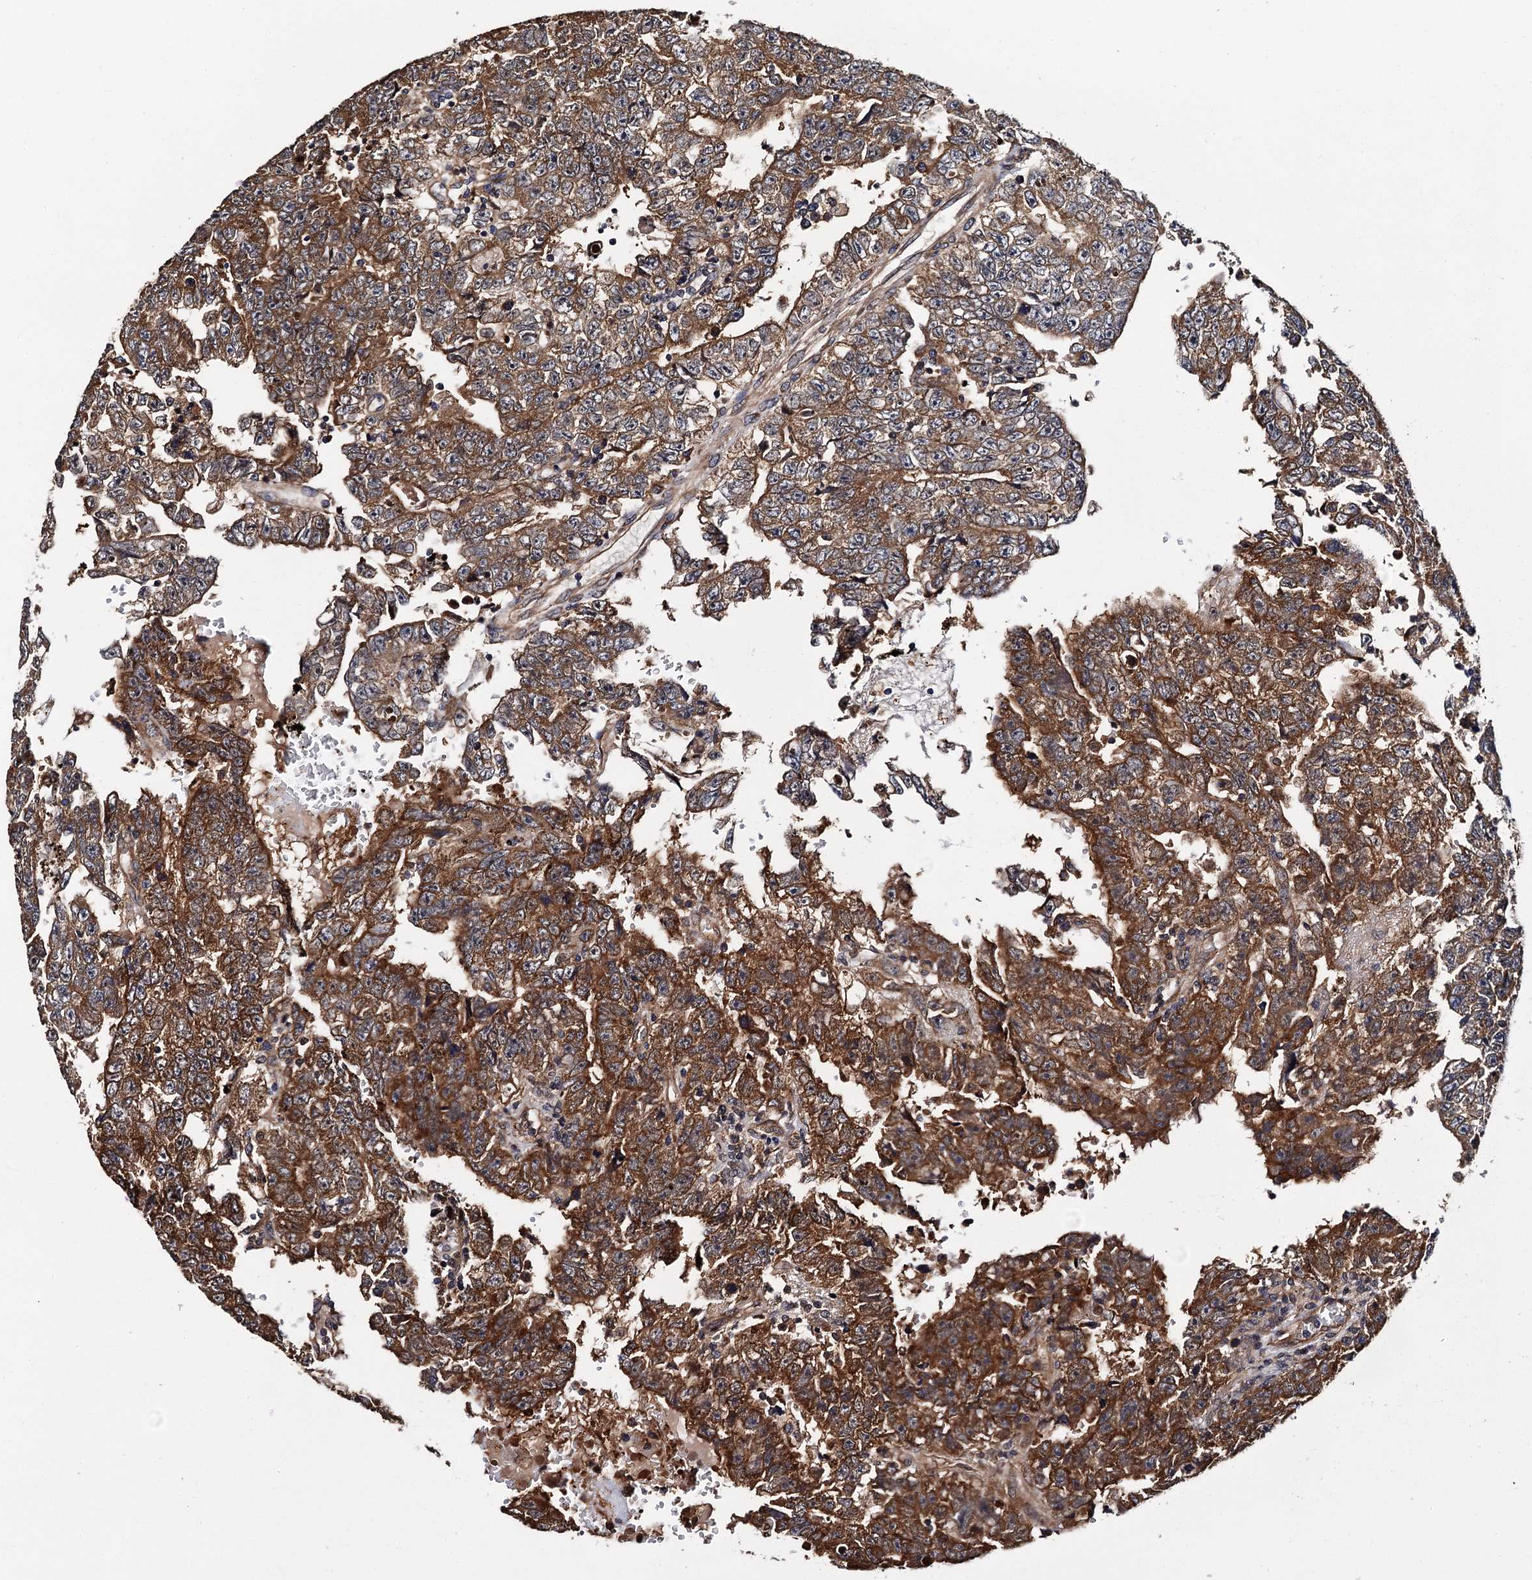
{"staining": {"intensity": "moderate", "quantity": ">75%", "location": "cytoplasmic/membranous"}, "tissue": "testis cancer", "cell_type": "Tumor cells", "image_type": "cancer", "snomed": [{"axis": "morphology", "description": "Carcinoma, Embryonal, NOS"}, {"axis": "topography", "description": "Testis"}], "caption": "A high-resolution micrograph shows immunohistochemistry (IHC) staining of testis cancer, which reveals moderate cytoplasmic/membranous expression in about >75% of tumor cells.", "gene": "MIER2", "patient": {"sex": "male", "age": 25}}